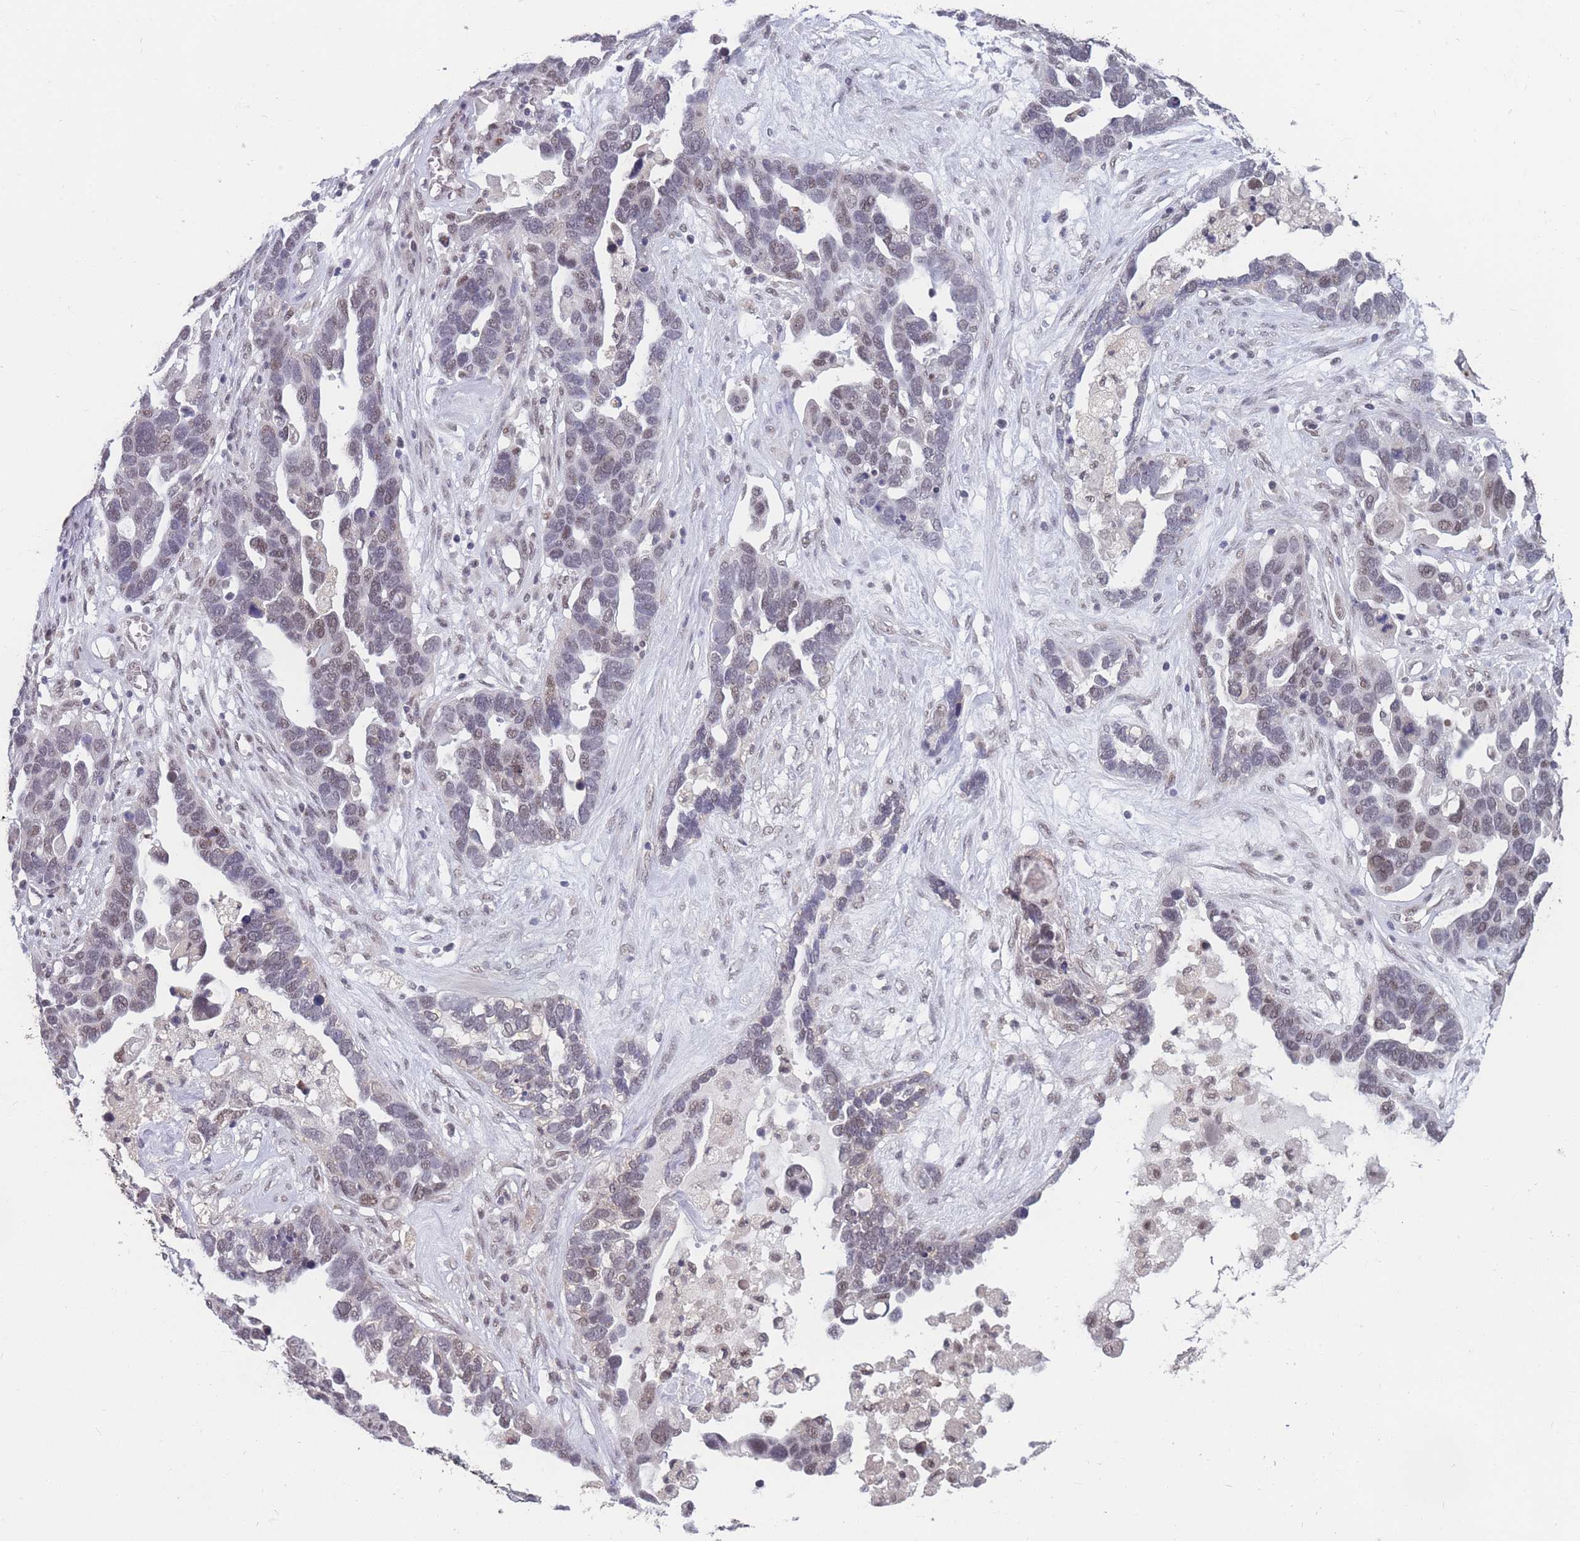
{"staining": {"intensity": "weak", "quantity": "<25%", "location": "nuclear"}, "tissue": "ovarian cancer", "cell_type": "Tumor cells", "image_type": "cancer", "snomed": [{"axis": "morphology", "description": "Cystadenocarcinoma, serous, NOS"}, {"axis": "topography", "description": "Ovary"}], "caption": "The histopathology image reveals no significant positivity in tumor cells of ovarian serous cystadenocarcinoma. (DAB immunohistochemistry (IHC), high magnification).", "gene": "SNRPA1", "patient": {"sex": "female", "age": 54}}